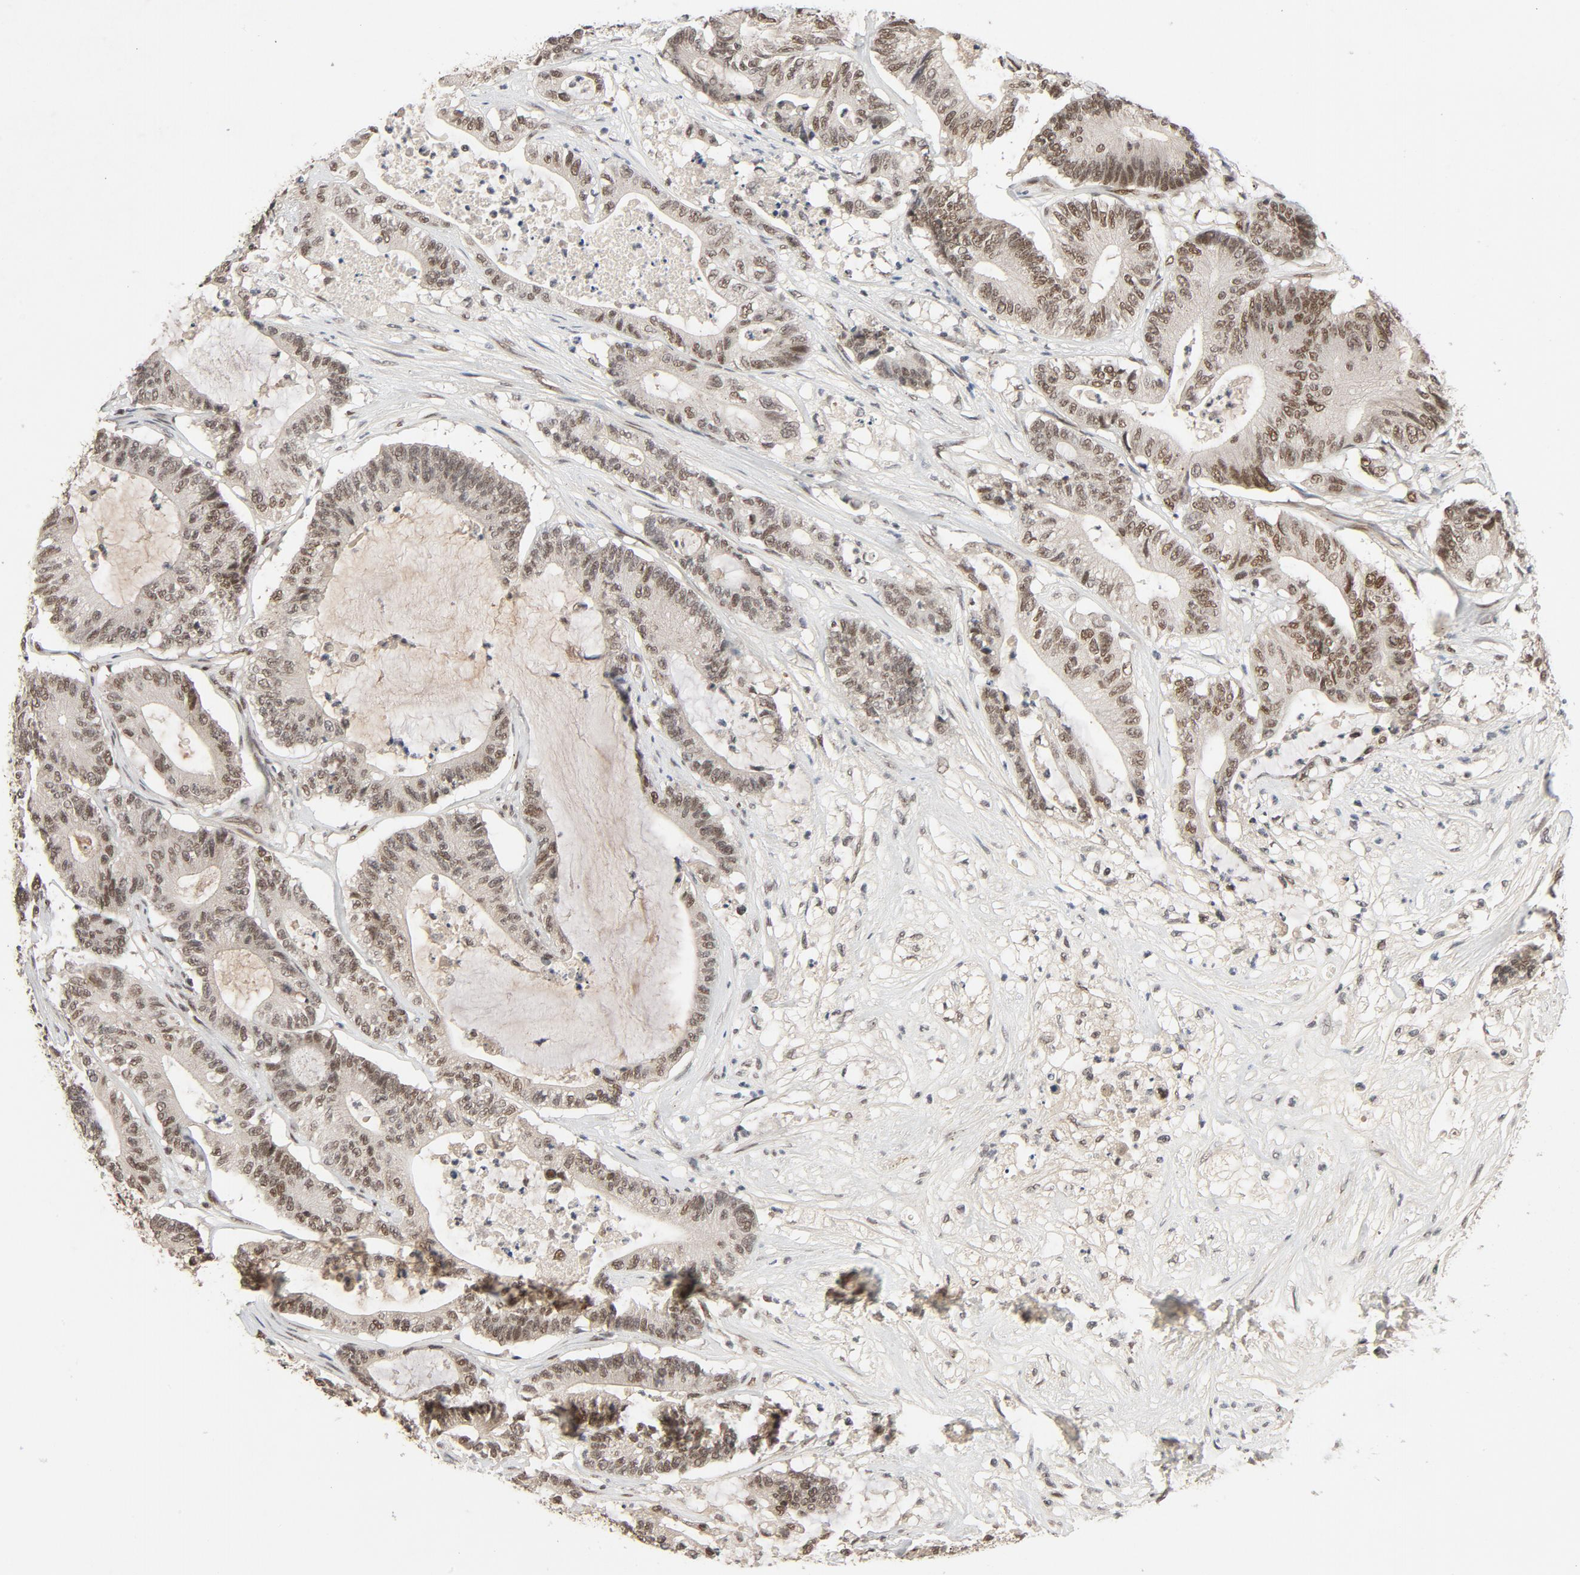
{"staining": {"intensity": "moderate", "quantity": ">75%", "location": "nuclear"}, "tissue": "colorectal cancer", "cell_type": "Tumor cells", "image_type": "cancer", "snomed": [{"axis": "morphology", "description": "Adenocarcinoma, NOS"}, {"axis": "topography", "description": "Colon"}], "caption": "About >75% of tumor cells in human colorectal cancer display moderate nuclear protein expression as visualized by brown immunohistochemical staining.", "gene": "SMARCD1", "patient": {"sex": "female", "age": 84}}